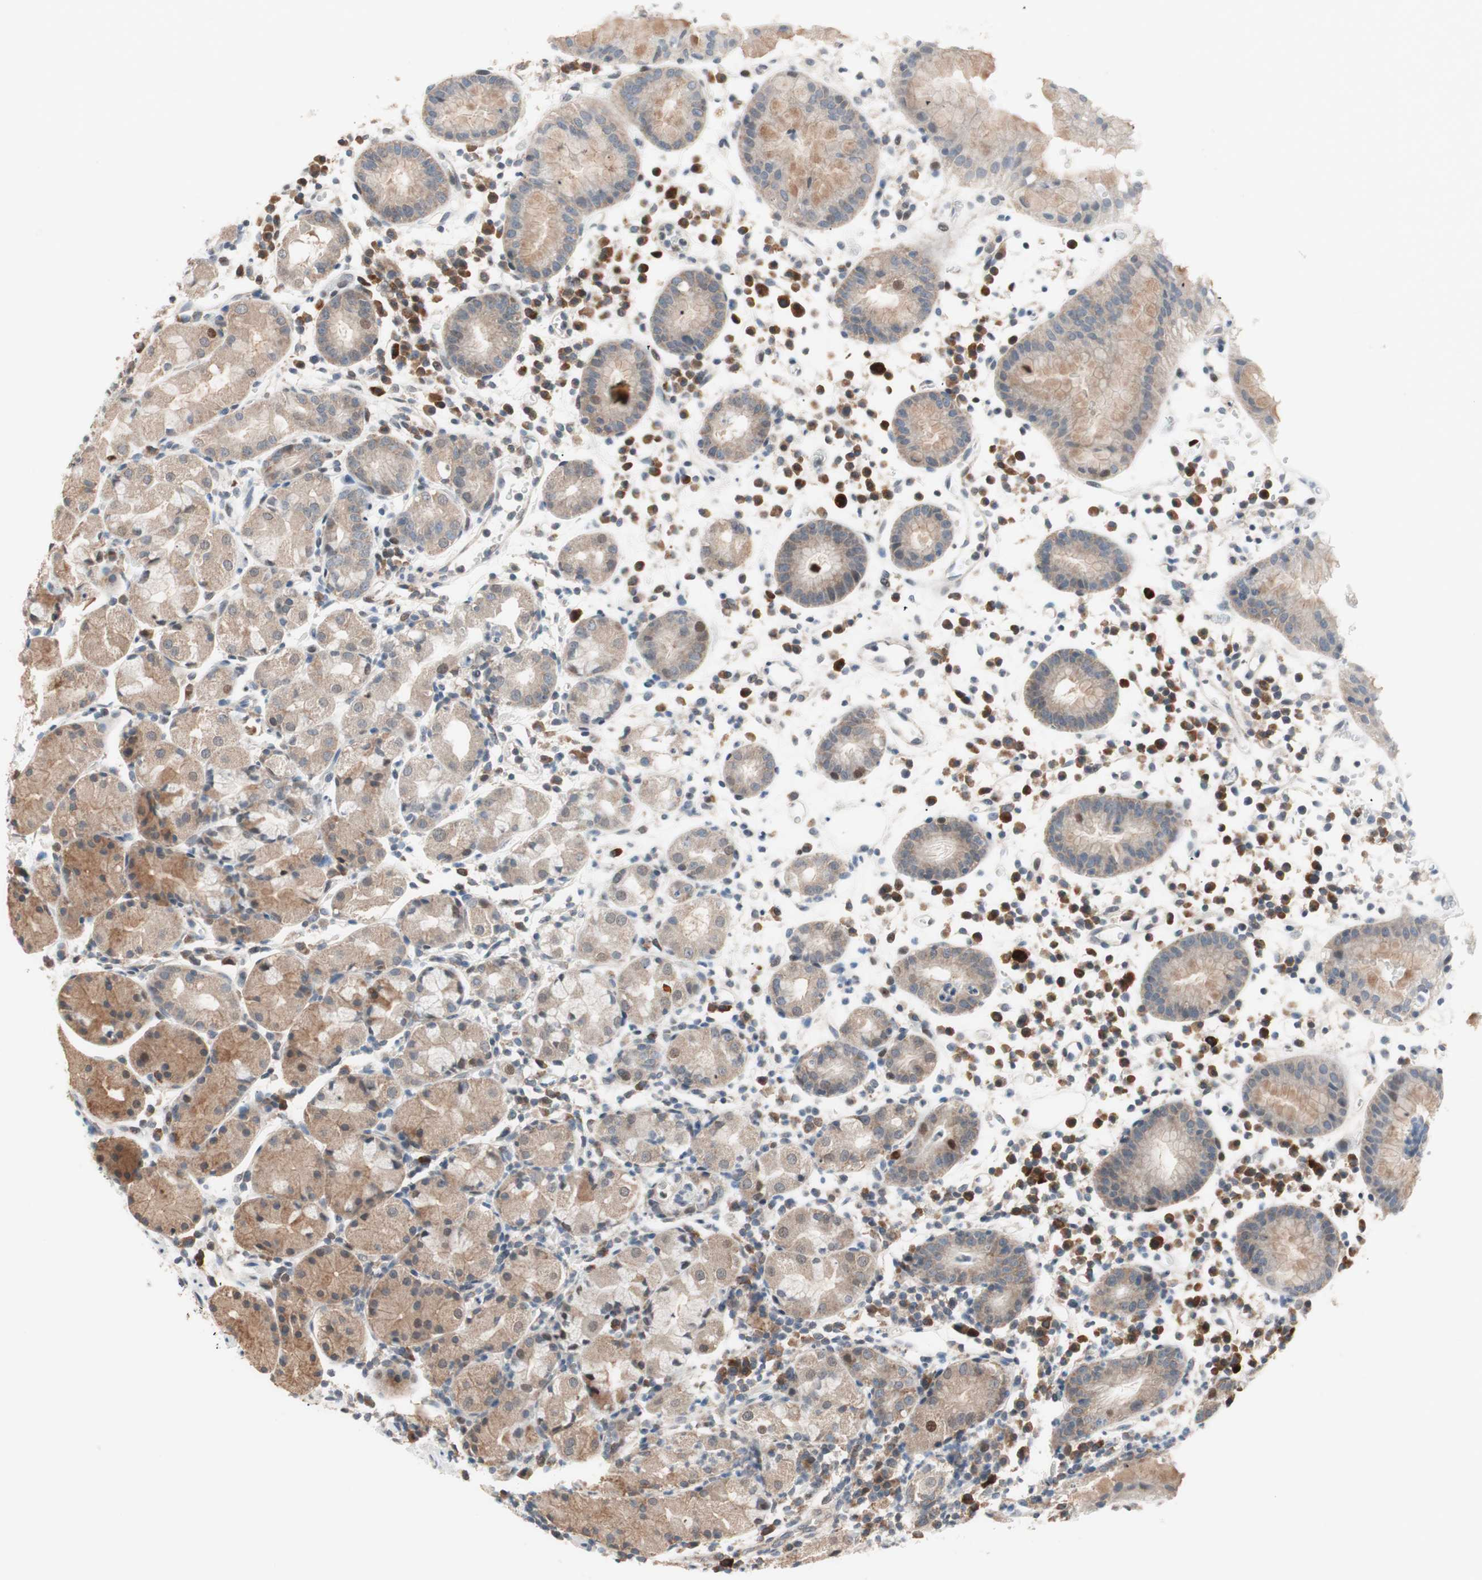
{"staining": {"intensity": "moderate", "quantity": "25%-75%", "location": "cytoplasmic/membranous"}, "tissue": "stomach", "cell_type": "Glandular cells", "image_type": "normal", "snomed": [{"axis": "morphology", "description": "Normal tissue, NOS"}, {"axis": "topography", "description": "Stomach"}, {"axis": "topography", "description": "Stomach, lower"}], "caption": "IHC (DAB) staining of unremarkable human stomach demonstrates moderate cytoplasmic/membranous protein staining in approximately 25%-75% of glandular cells. The protein of interest is shown in brown color, while the nuclei are stained blue.", "gene": "POLH", "patient": {"sex": "female", "age": 75}}